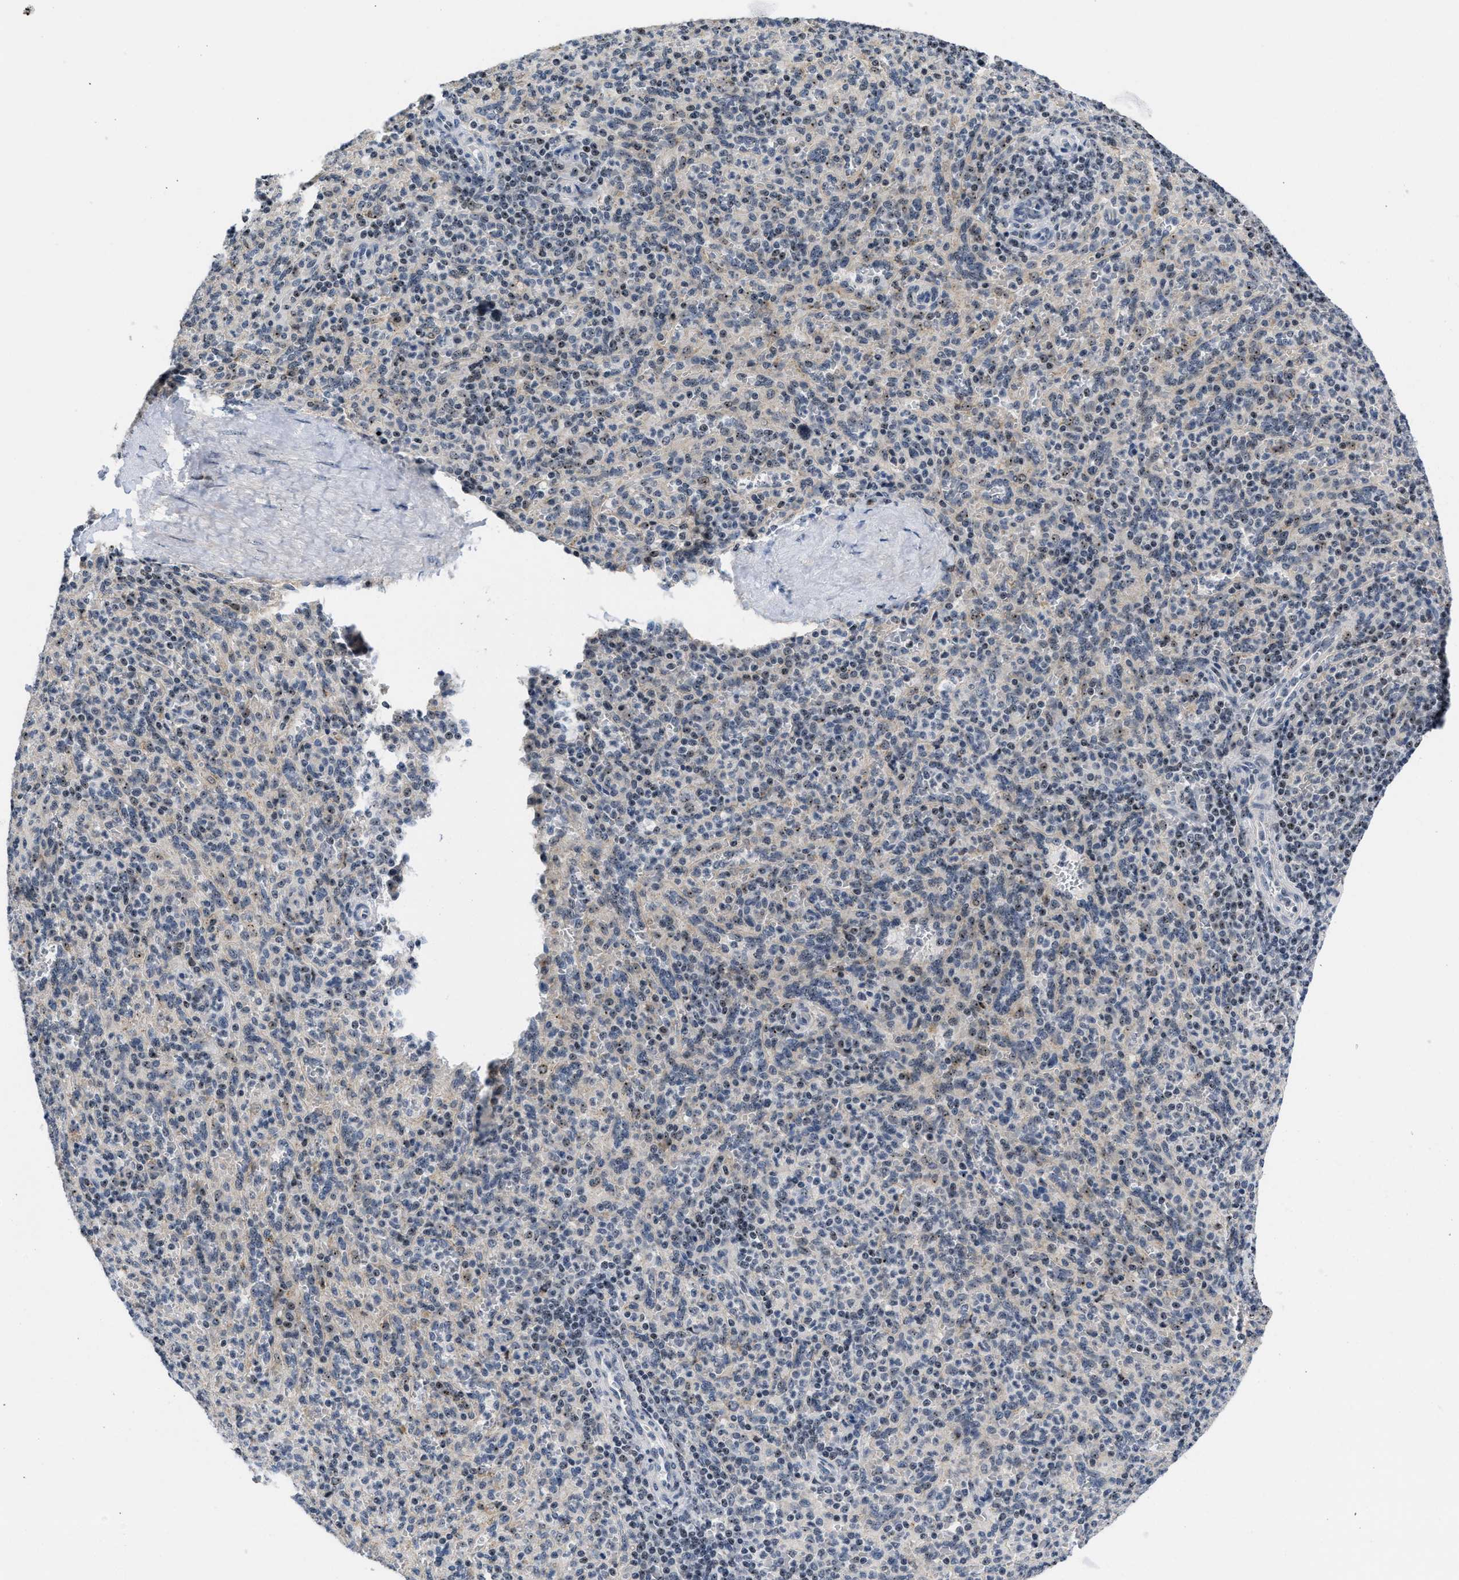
{"staining": {"intensity": "moderate", "quantity": "25%-75%", "location": "nuclear"}, "tissue": "spleen", "cell_type": "Cells in red pulp", "image_type": "normal", "snomed": [{"axis": "morphology", "description": "Normal tissue, NOS"}, {"axis": "topography", "description": "Spleen"}], "caption": "DAB (3,3'-diaminobenzidine) immunohistochemical staining of unremarkable human spleen displays moderate nuclear protein positivity in approximately 25%-75% of cells in red pulp.", "gene": "NOP58", "patient": {"sex": "male", "age": 36}}